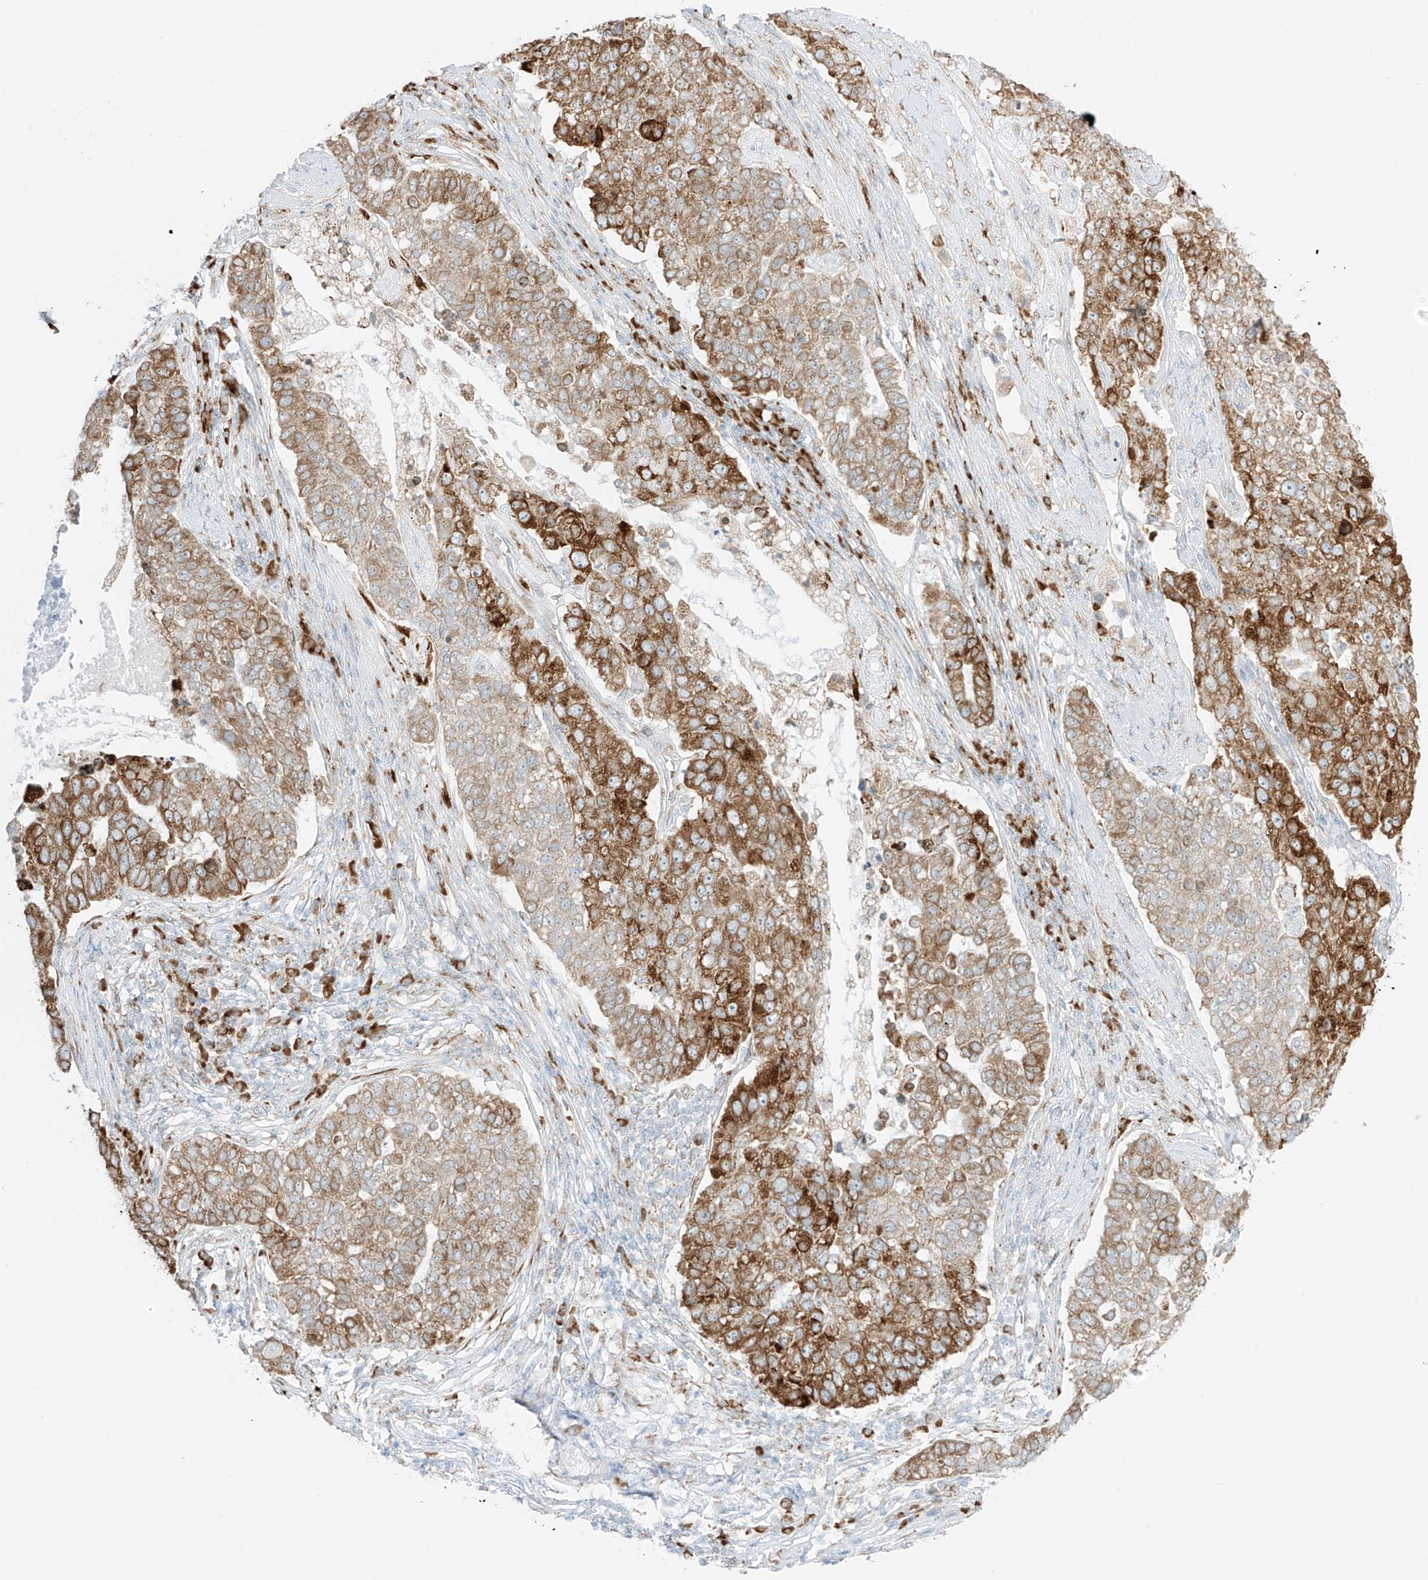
{"staining": {"intensity": "moderate", "quantity": ">75%", "location": "cytoplasmic/membranous"}, "tissue": "pancreatic cancer", "cell_type": "Tumor cells", "image_type": "cancer", "snomed": [{"axis": "morphology", "description": "Adenocarcinoma, NOS"}, {"axis": "topography", "description": "Pancreas"}], "caption": "An image showing moderate cytoplasmic/membranous staining in approximately >75% of tumor cells in pancreatic adenocarcinoma, as visualized by brown immunohistochemical staining.", "gene": "LRRC59", "patient": {"sex": "female", "age": 61}}